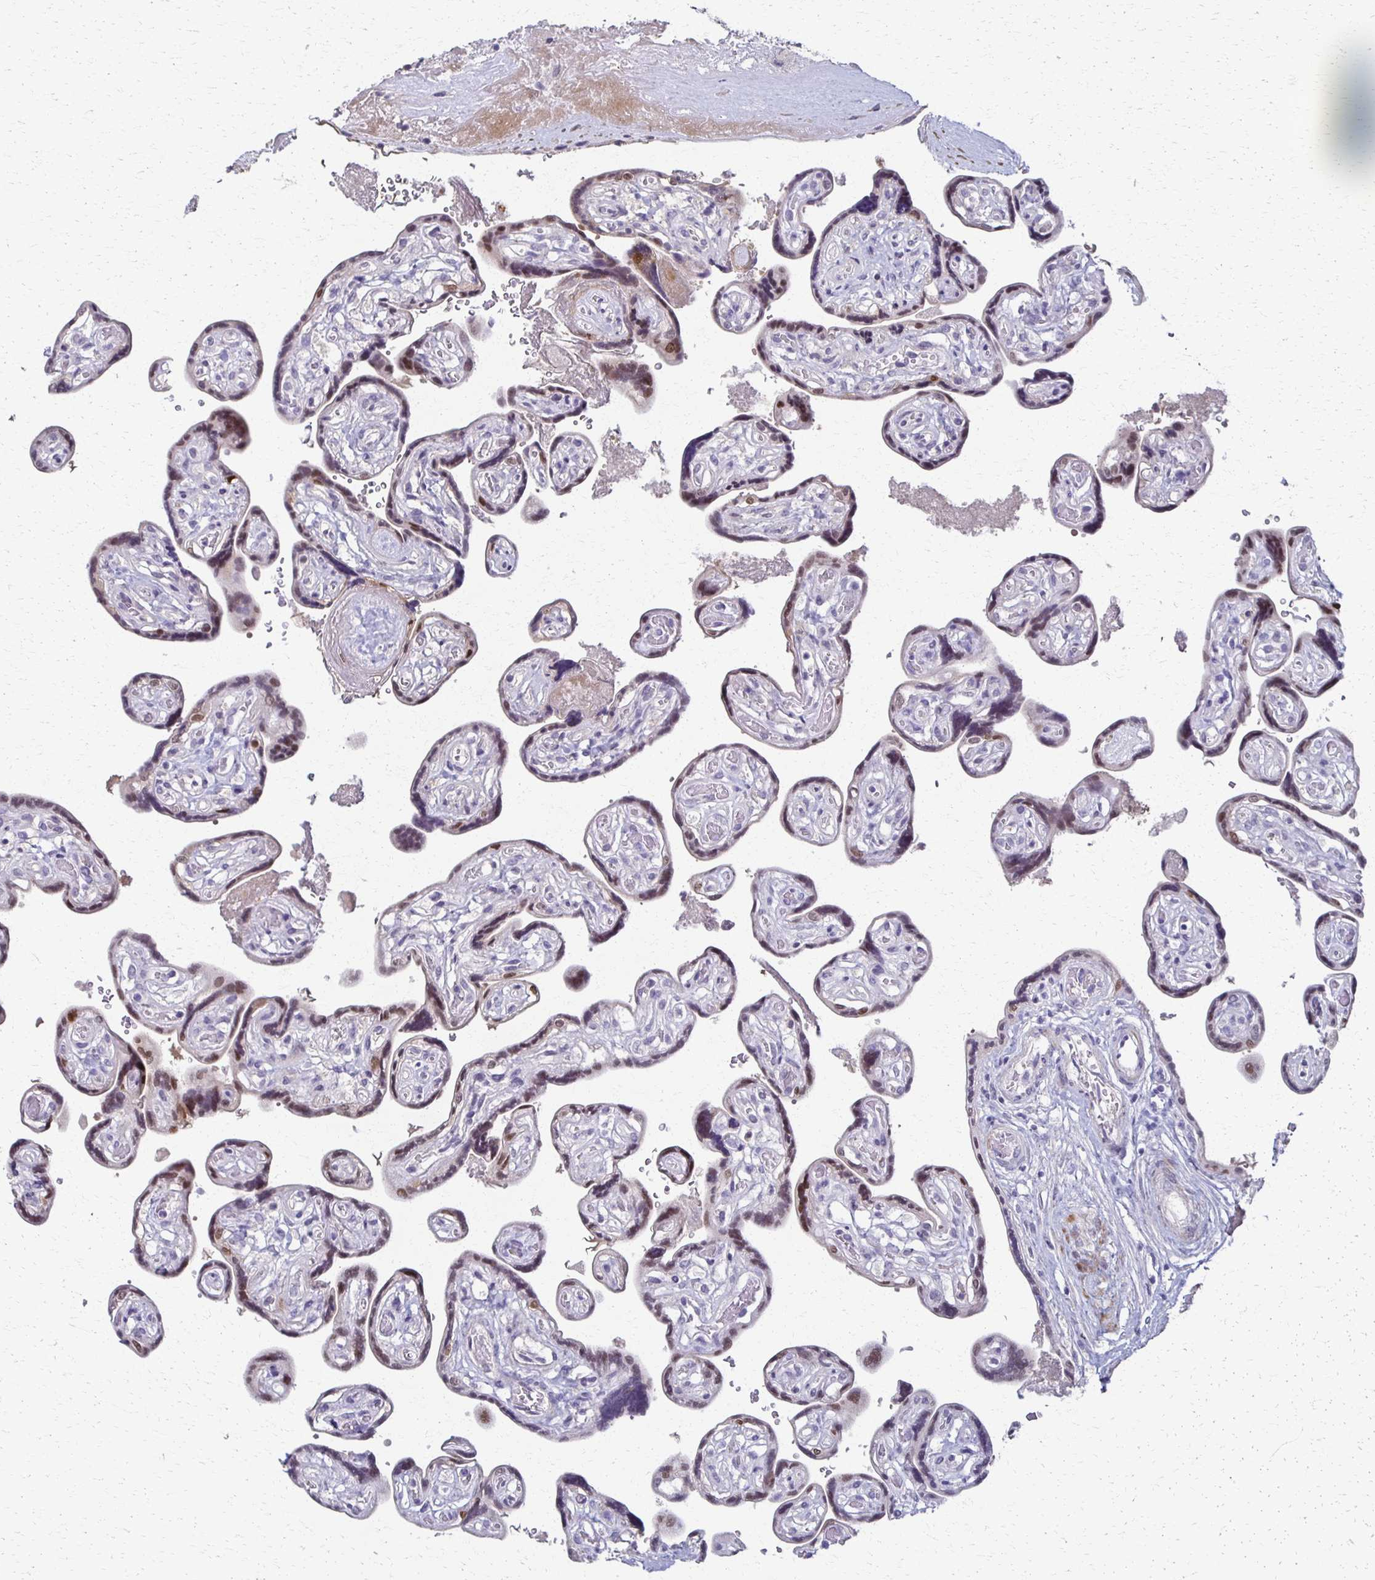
{"staining": {"intensity": "strong", "quantity": "<25%", "location": "nuclear"}, "tissue": "placenta", "cell_type": "Trophoblastic cells", "image_type": "normal", "snomed": [{"axis": "morphology", "description": "Normal tissue, NOS"}, {"axis": "topography", "description": "Placenta"}], "caption": "Unremarkable placenta exhibits strong nuclear staining in about <25% of trophoblastic cells, visualized by immunohistochemistry.", "gene": "FOXO4", "patient": {"sex": "female", "age": 32}}